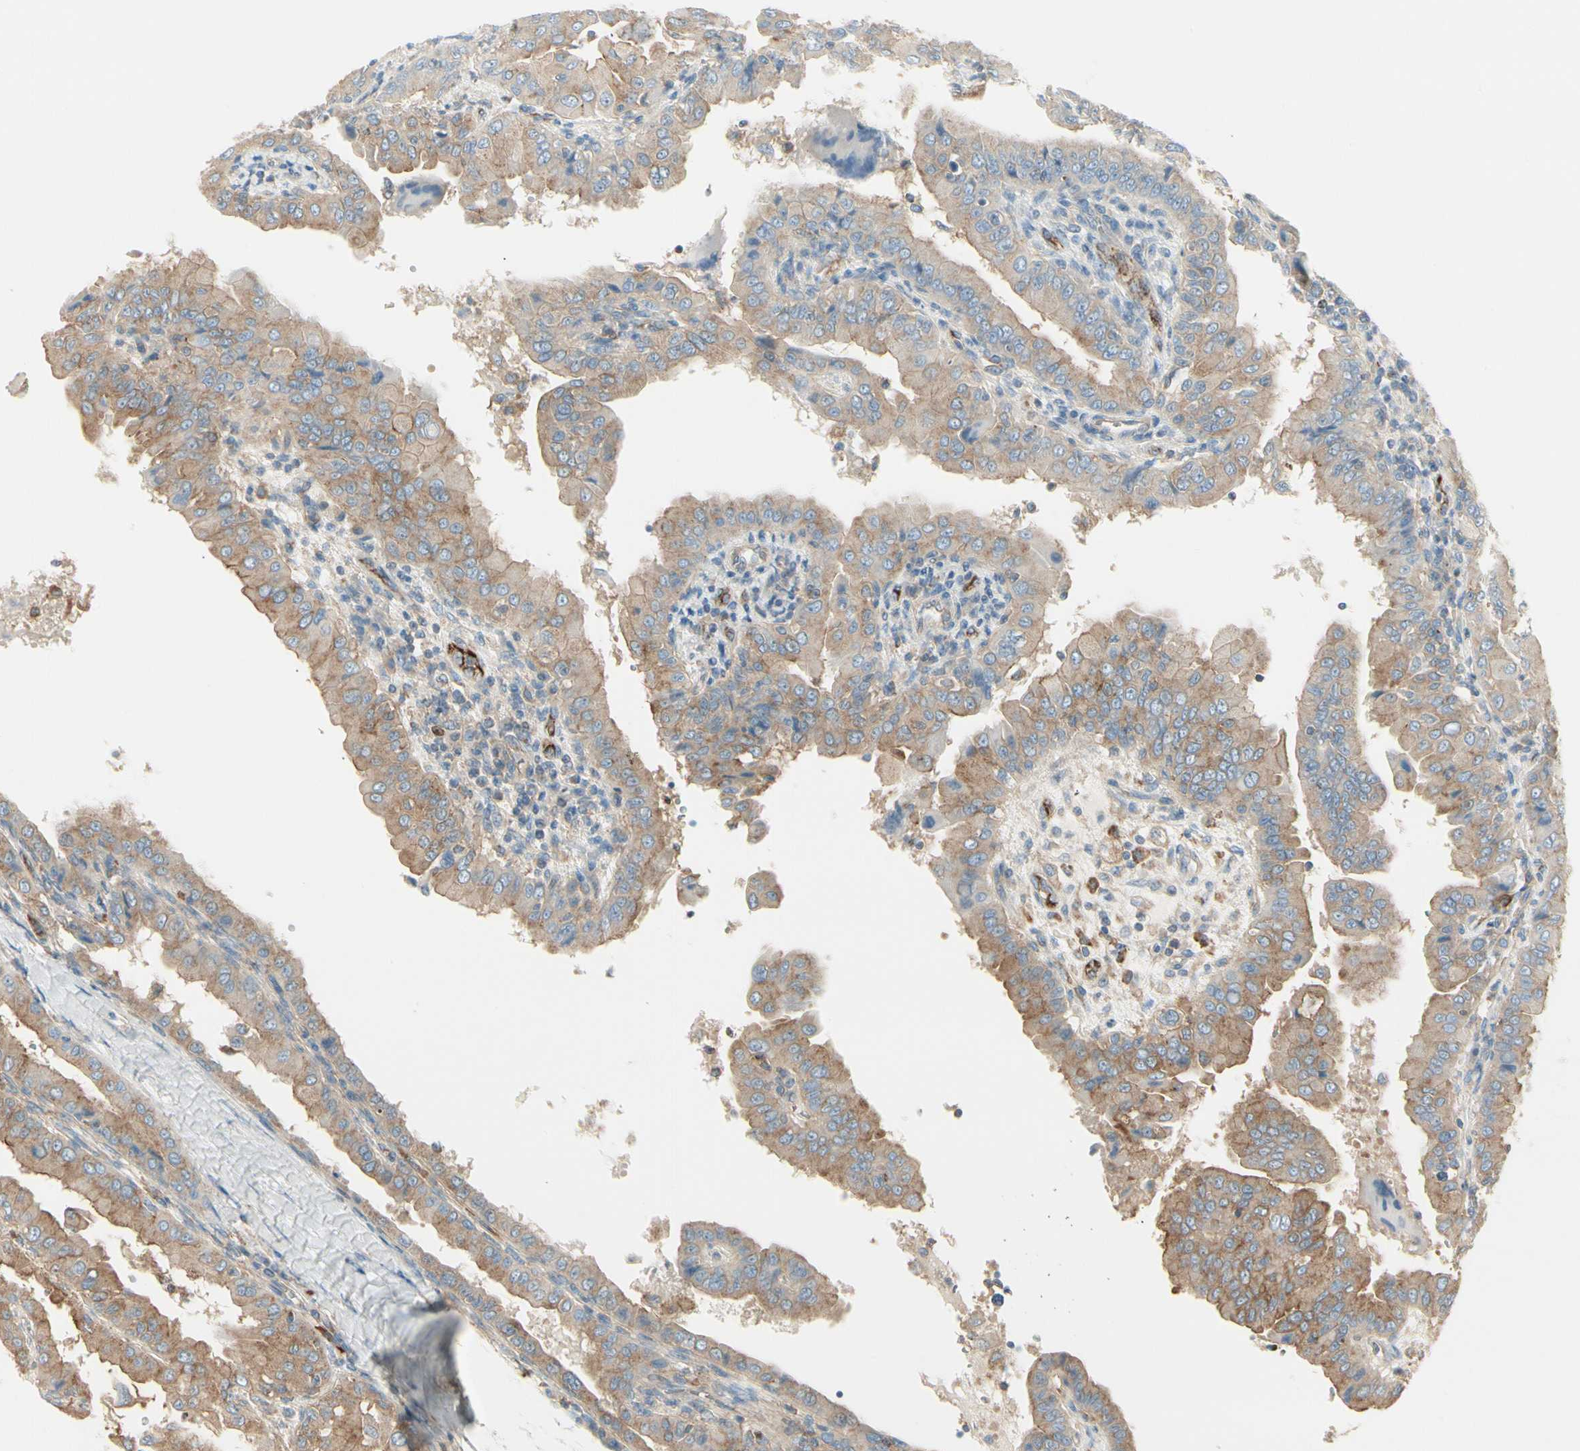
{"staining": {"intensity": "weak", "quantity": ">75%", "location": "cytoplasmic/membranous"}, "tissue": "thyroid cancer", "cell_type": "Tumor cells", "image_type": "cancer", "snomed": [{"axis": "morphology", "description": "Papillary adenocarcinoma, NOS"}, {"axis": "topography", "description": "Thyroid gland"}], "caption": "This image shows immunohistochemistry (IHC) staining of human papillary adenocarcinoma (thyroid), with low weak cytoplasmic/membranous expression in approximately >75% of tumor cells.", "gene": "AGFG1", "patient": {"sex": "male", "age": 33}}